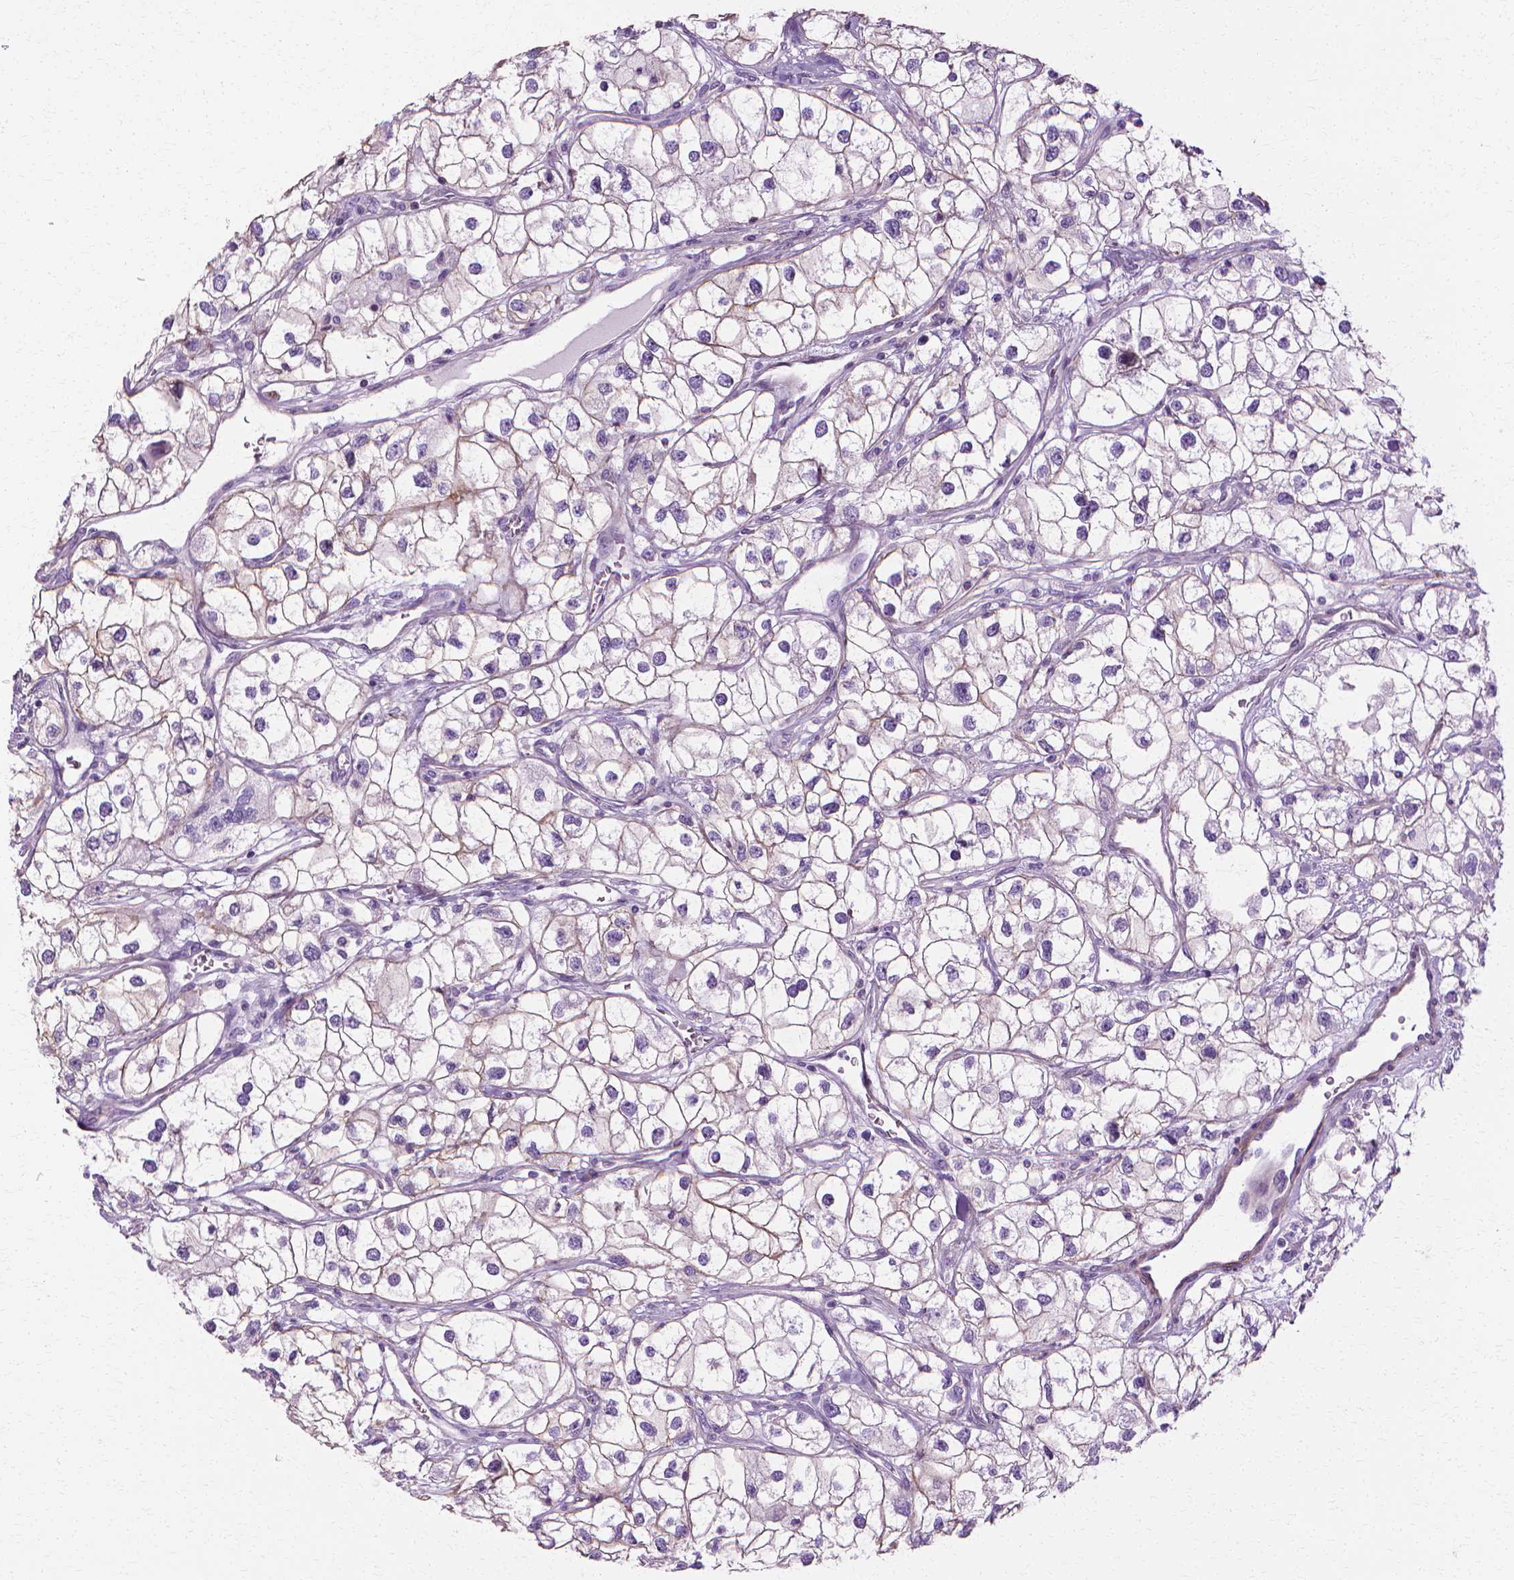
{"staining": {"intensity": "negative", "quantity": "none", "location": "none"}, "tissue": "renal cancer", "cell_type": "Tumor cells", "image_type": "cancer", "snomed": [{"axis": "morphology", "description": "Adenocarcinoma, NOS"}, {"axis": "topography", "description": "Kidney"}], "caption": "Tumor cells show no significant expression in renal cancer (adenocarcinoma).", "gene": "CFAP157", "patient": {"sex": "male", "age": 59}}